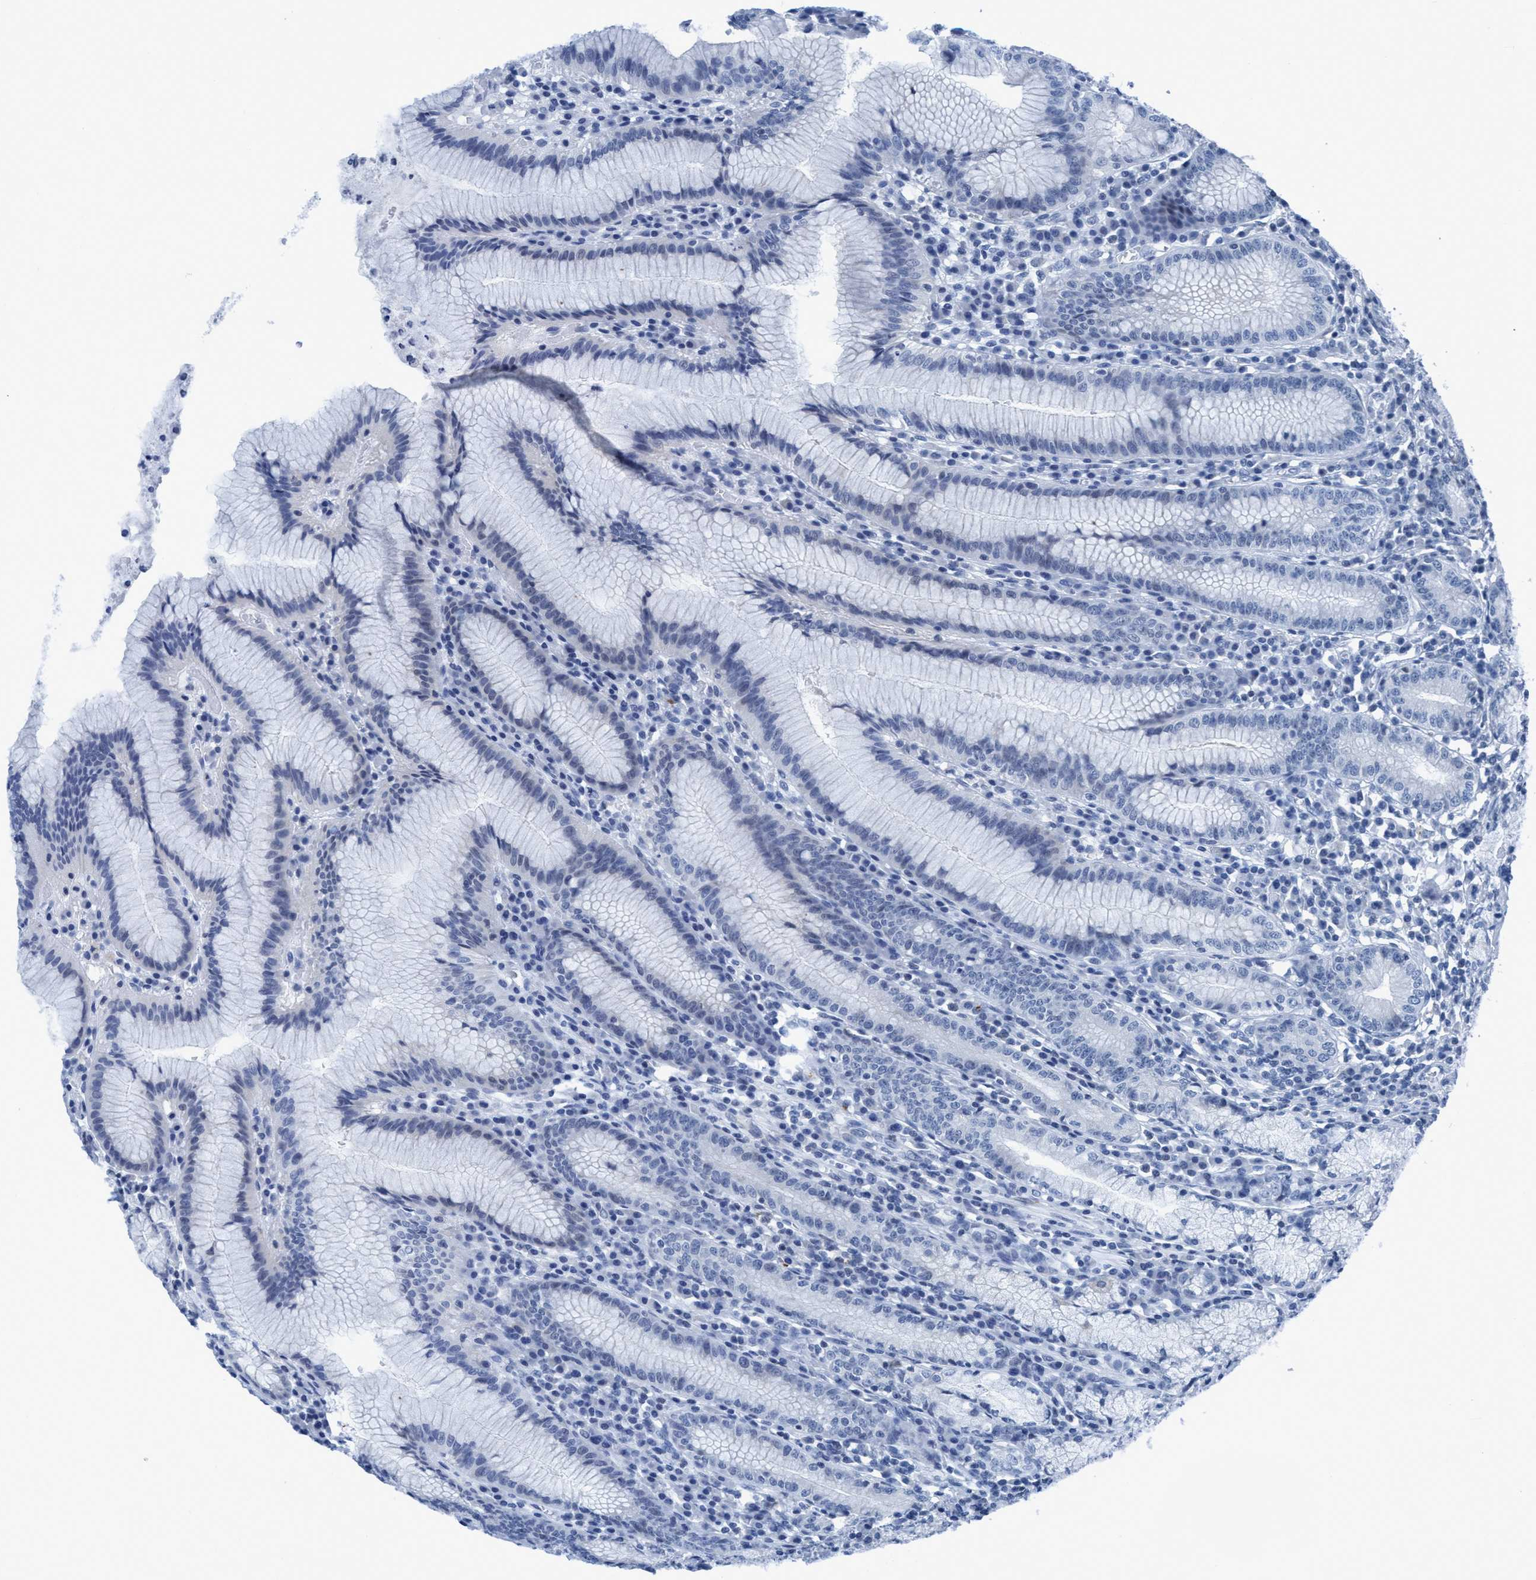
{"staining": {"intensity": "negative", "quantity": "none", "location": "none"}, "tissue": "stomach", "cell_type": "Glandular cells", "image_type": "normal", "snomed": [{"axis": "morphology", "description": "Normal tissue, NOS"}, {"axis": "topography", "description": "Stomach"}], "caption": "High magnification brightfield microscopy of normal stomach stained with DAB (brown) and counterstained with hematoxylin (blue): glandular cells show no significant positivity. (DAB (3,3'-diaminobenzidine) immunohistochemistry visualized using brightfield microscopy, high magnification).", "gene": "DNAI1", "patient": {"sex": "male", "age": 55}}